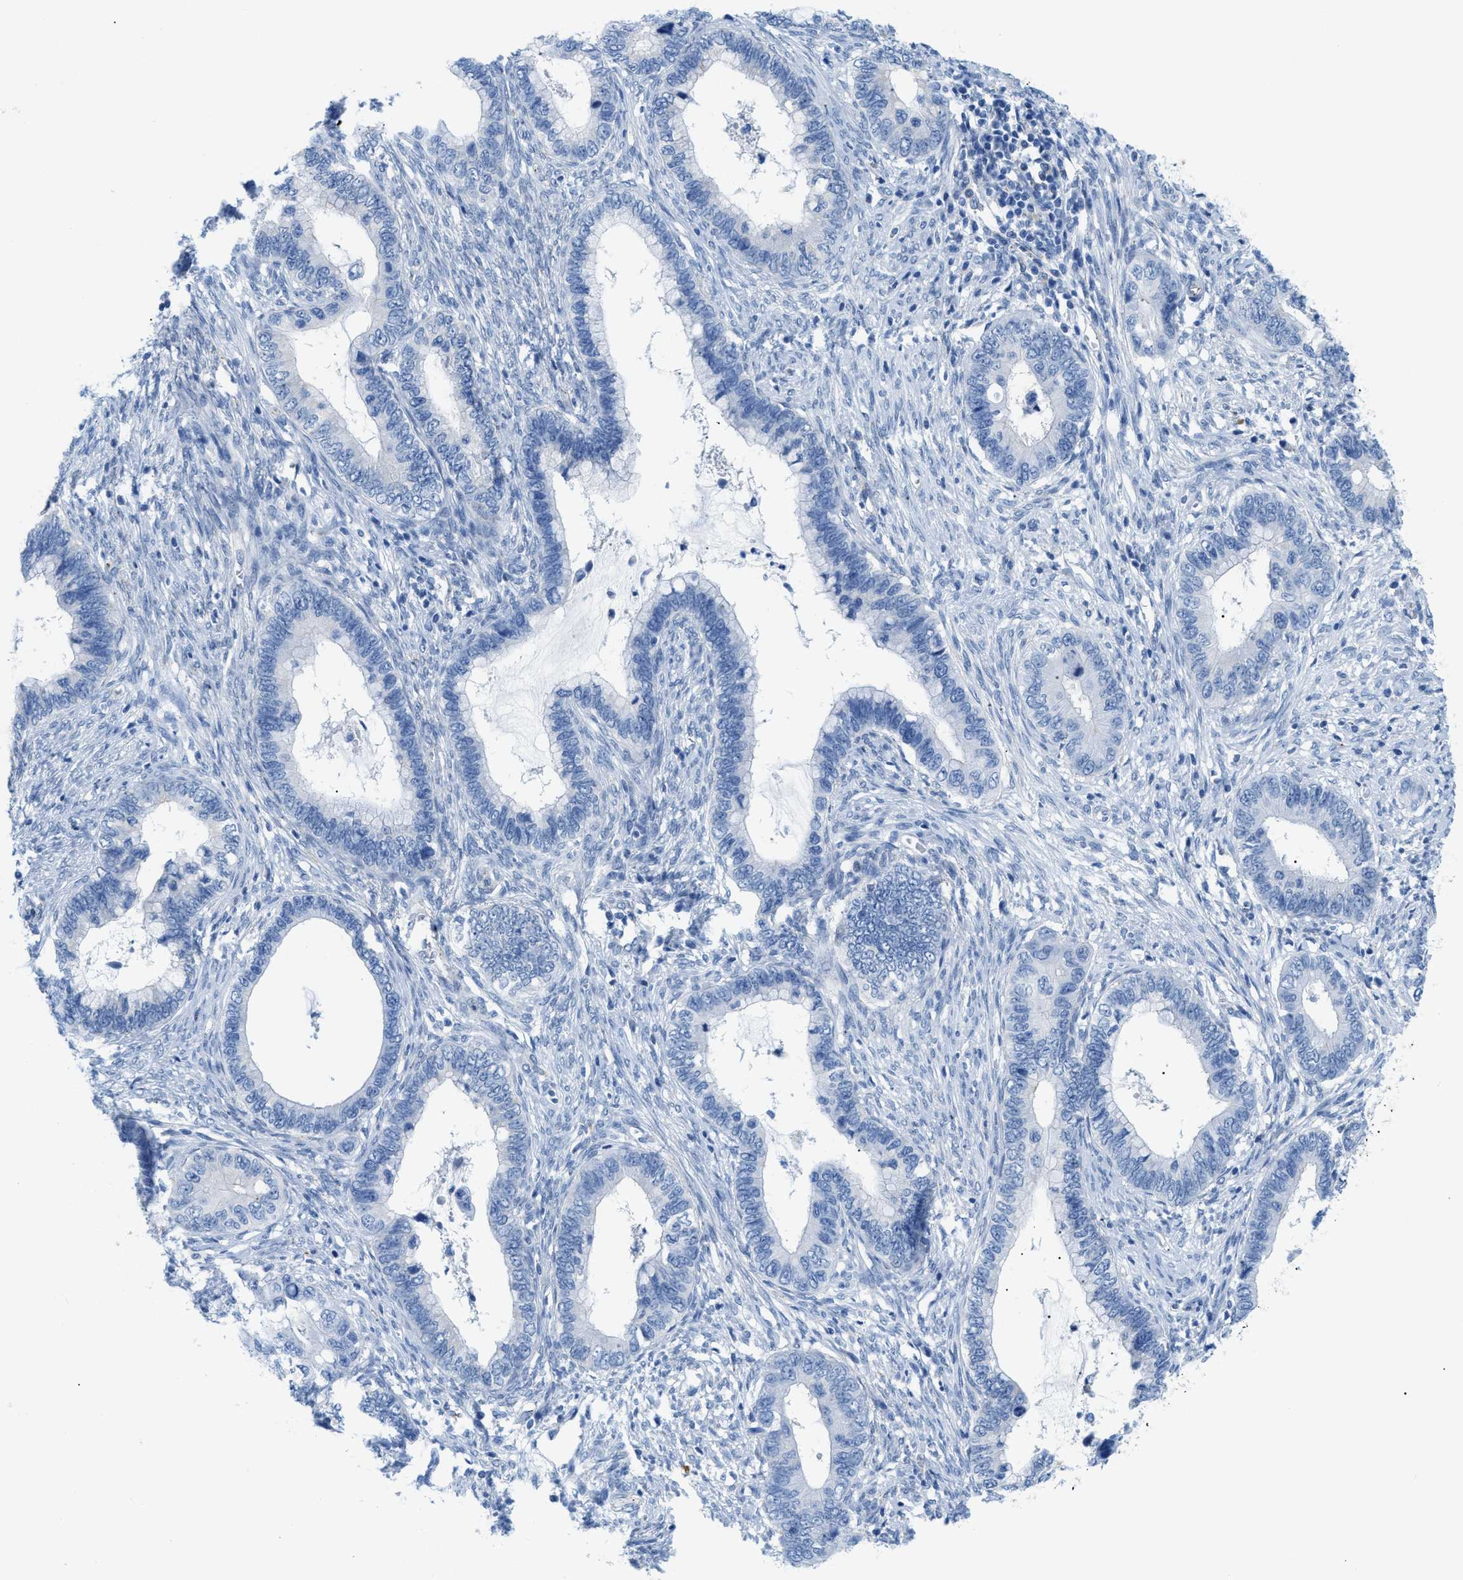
{"staining": {"intensity": "negative", "quantity": "none", "location": "none"}, "tissue": "cervical cancer", "cell_type": "Tumor cells", "image_type": "cancer", "snomed": [{"axis": "morphology", "description": "Adenocarcinoma, NOS"}, {"axis": "topography", "description": "Cervix"}], "caption": "DAB immunohistochemical staining of human adenocarcinoma (cervical) displays no significant expression in tumor cells.", "gene": "FDCSP", "patient": {"sex": "female", "age": 44}}